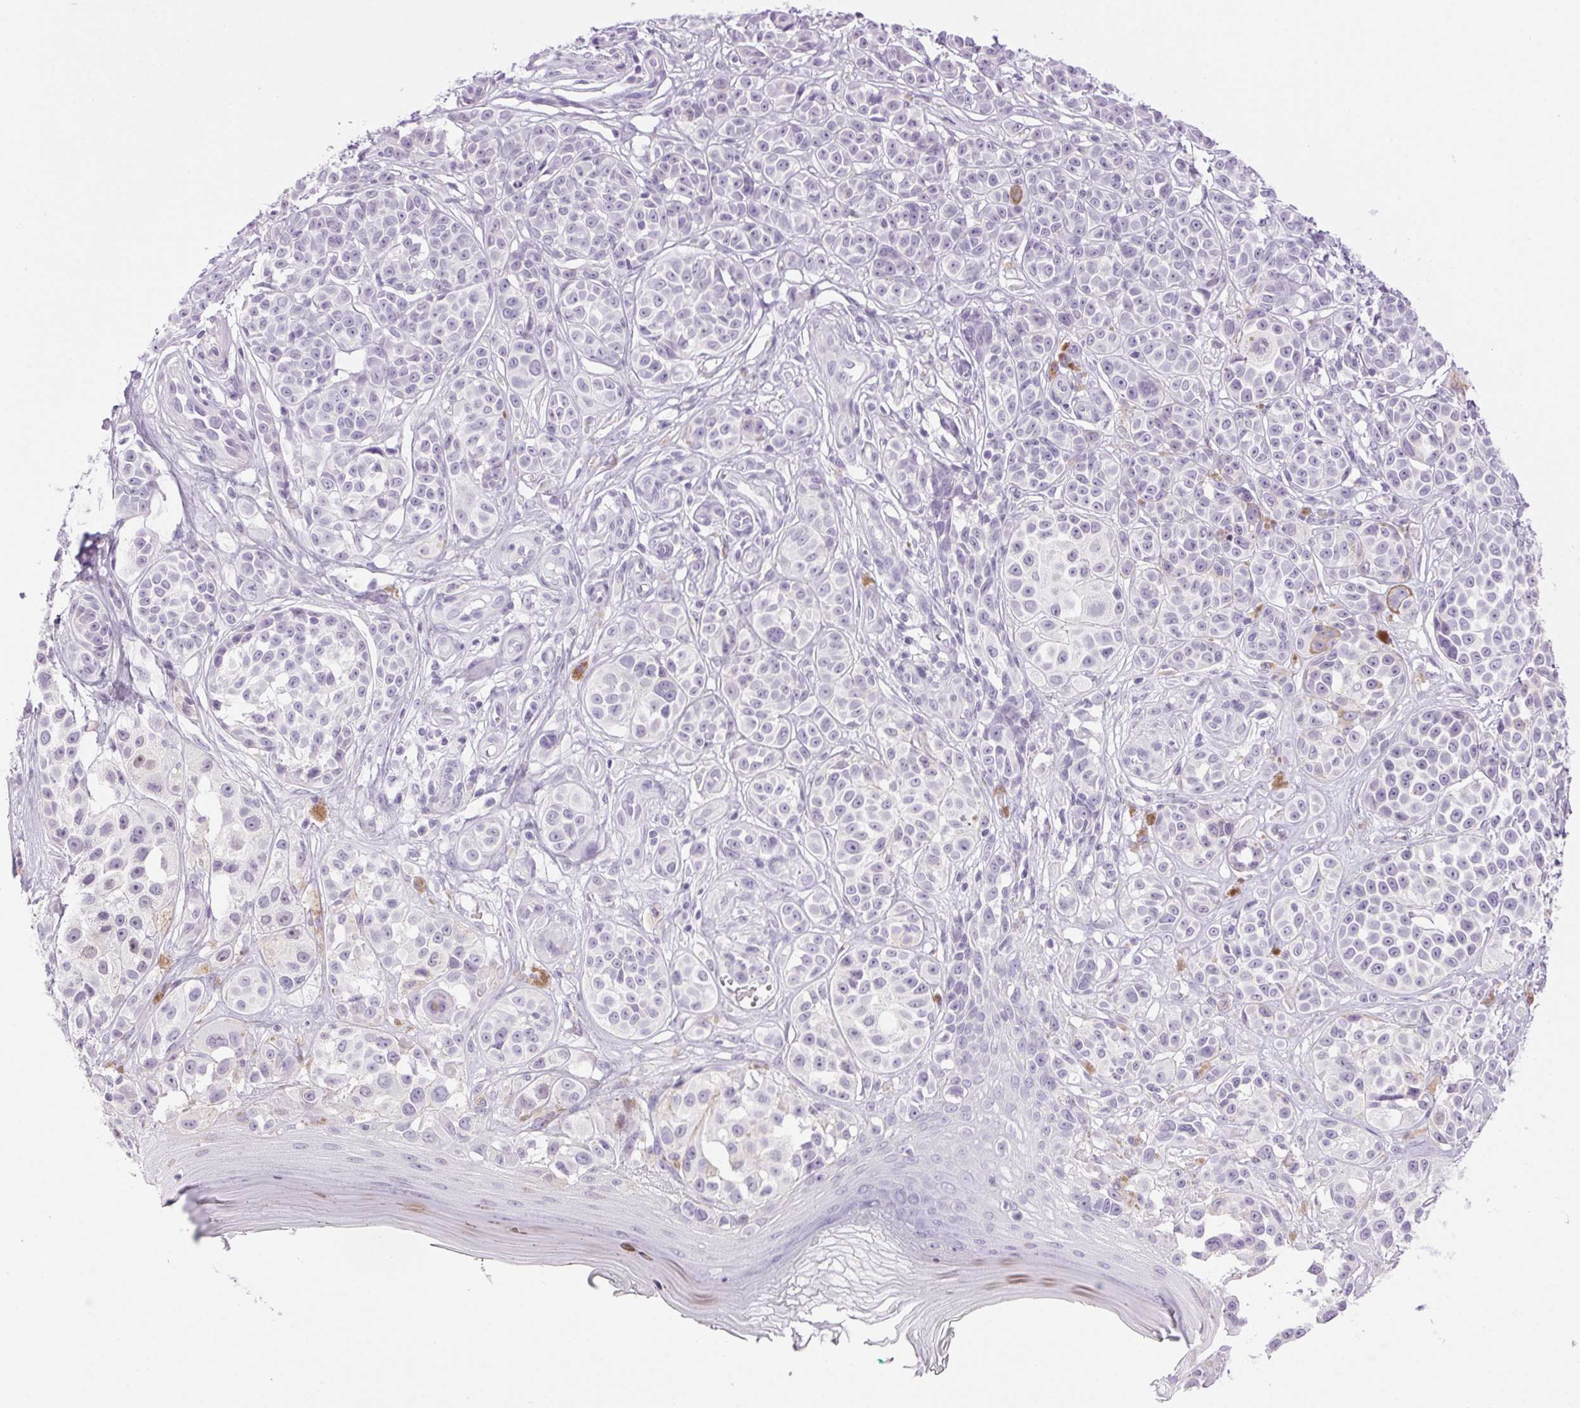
{"staining": {"intensity": "negative", "quantity": "none", "location": "none"}, "tissue": "melanoma", "cell_type": "Tumor cells", "image_type": "cancer", "snomed": [{"axis": "morphology", "description": "Malignant melanoma, NOS"}, {"axis": "topography", "description": "Skin"}], "caption": "Tumor cells show no significant protein expression in melanoma.", "gene": "LRP2", "patient": {"sex": "female", "age": 90}}